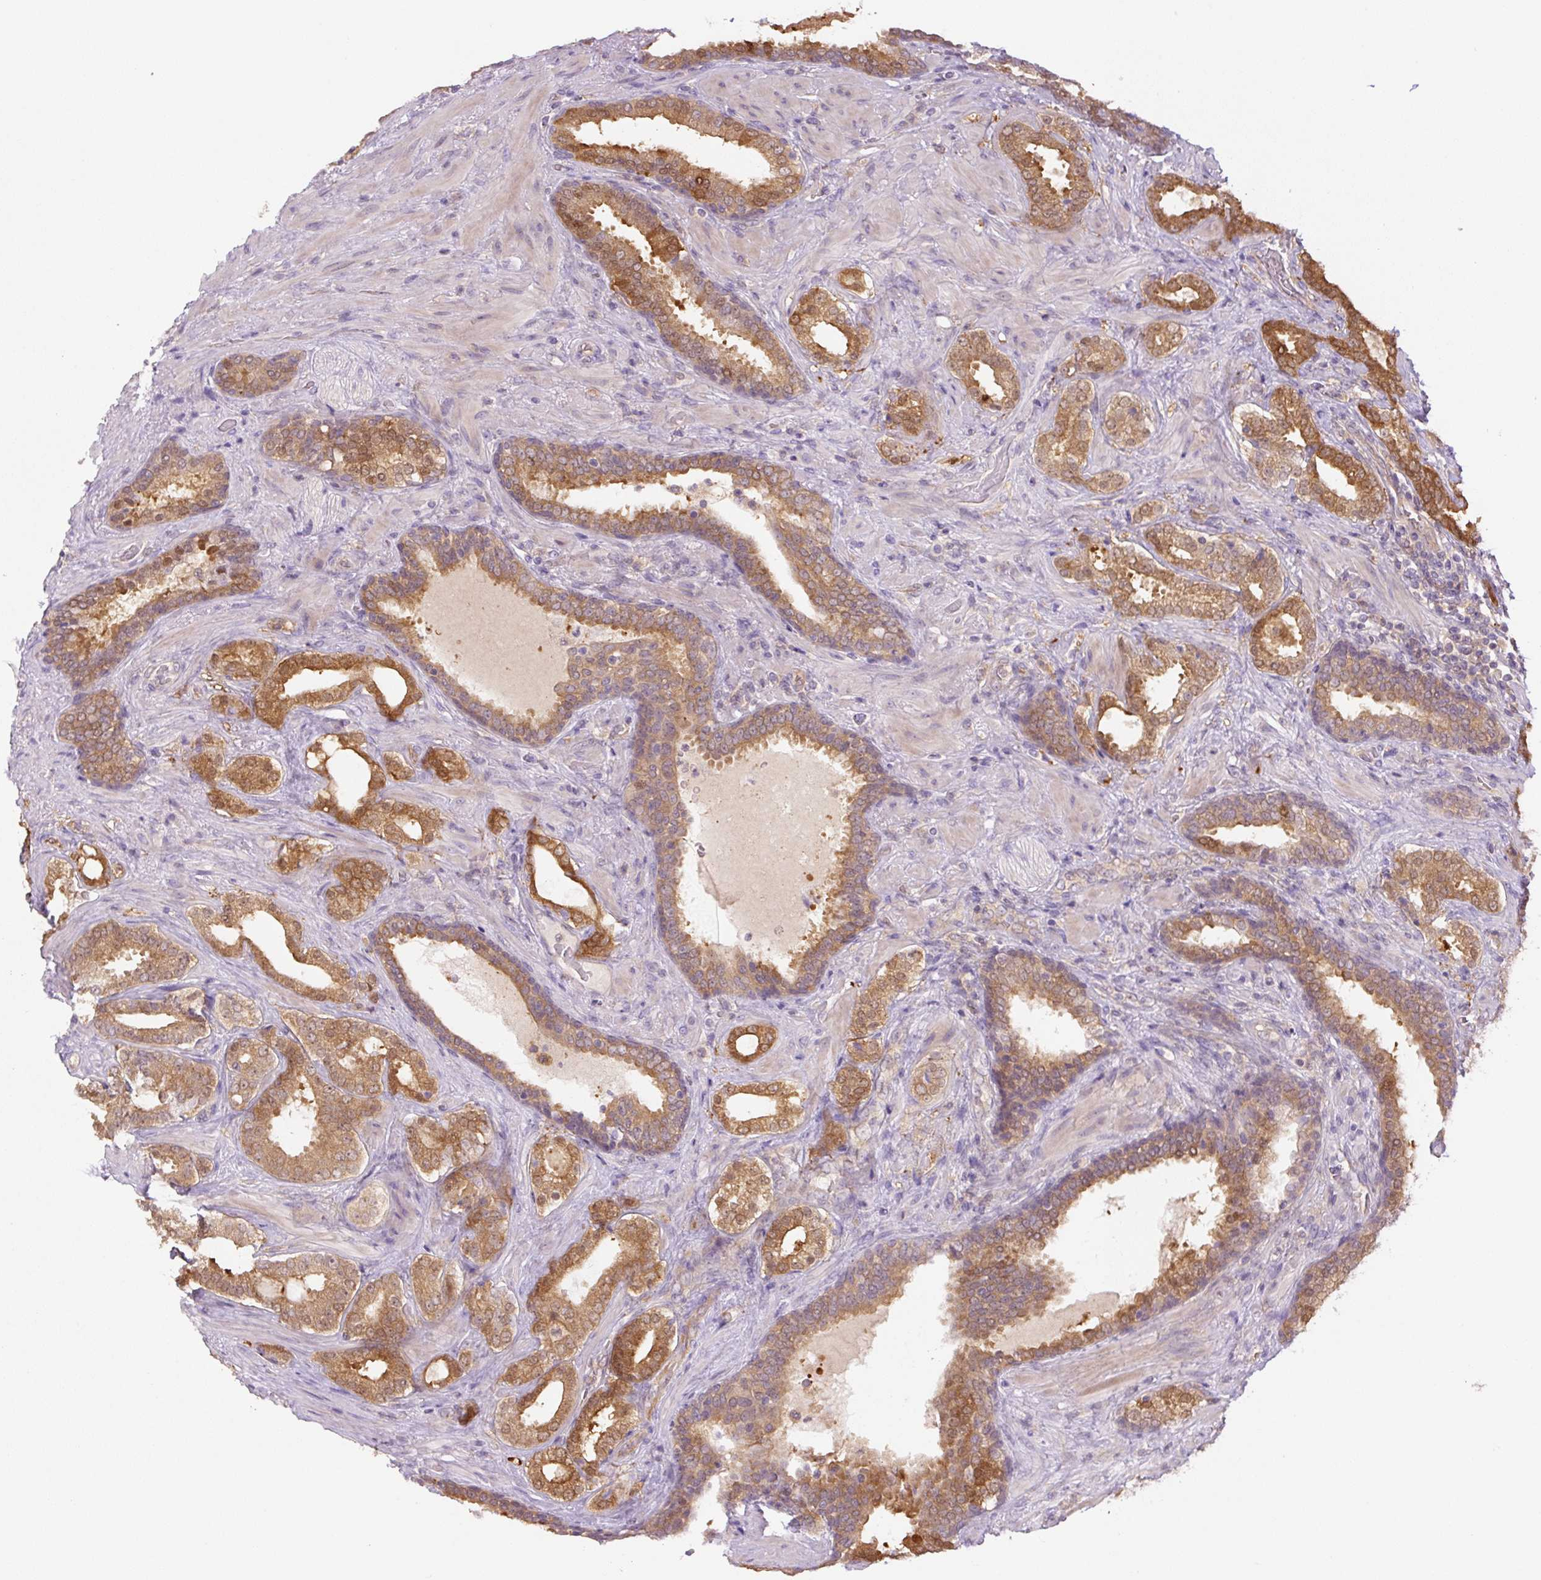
{"staining": {"intensity": "moderate", "quantity": ">75%", "location": "cytoplasmic/membranous"}, "tissue": "prostate cancer", "cell_type": "Tumor cells", "image_type": "cancer", "snomed": [{"axis": "morphology", "description": "Adenocarcinoma, High grade"}, {"axis": "topography", "description": "Prostate"}], "caption": "A high-resolution histopathology image shows immunohistochemistry (IHC) staining of prostate cancer (adenocarcinoma (high-grade)), which displays moderate cytoplasmic/membranous expression in about >75% of tumor cells. The protein of interest is stained brown, and the nuclei are stained in blue (DAB IHC with brightfield microscopy, high magnification).", "gene": "SPSB2", "patient": {"sex": "male", "age": 65}}